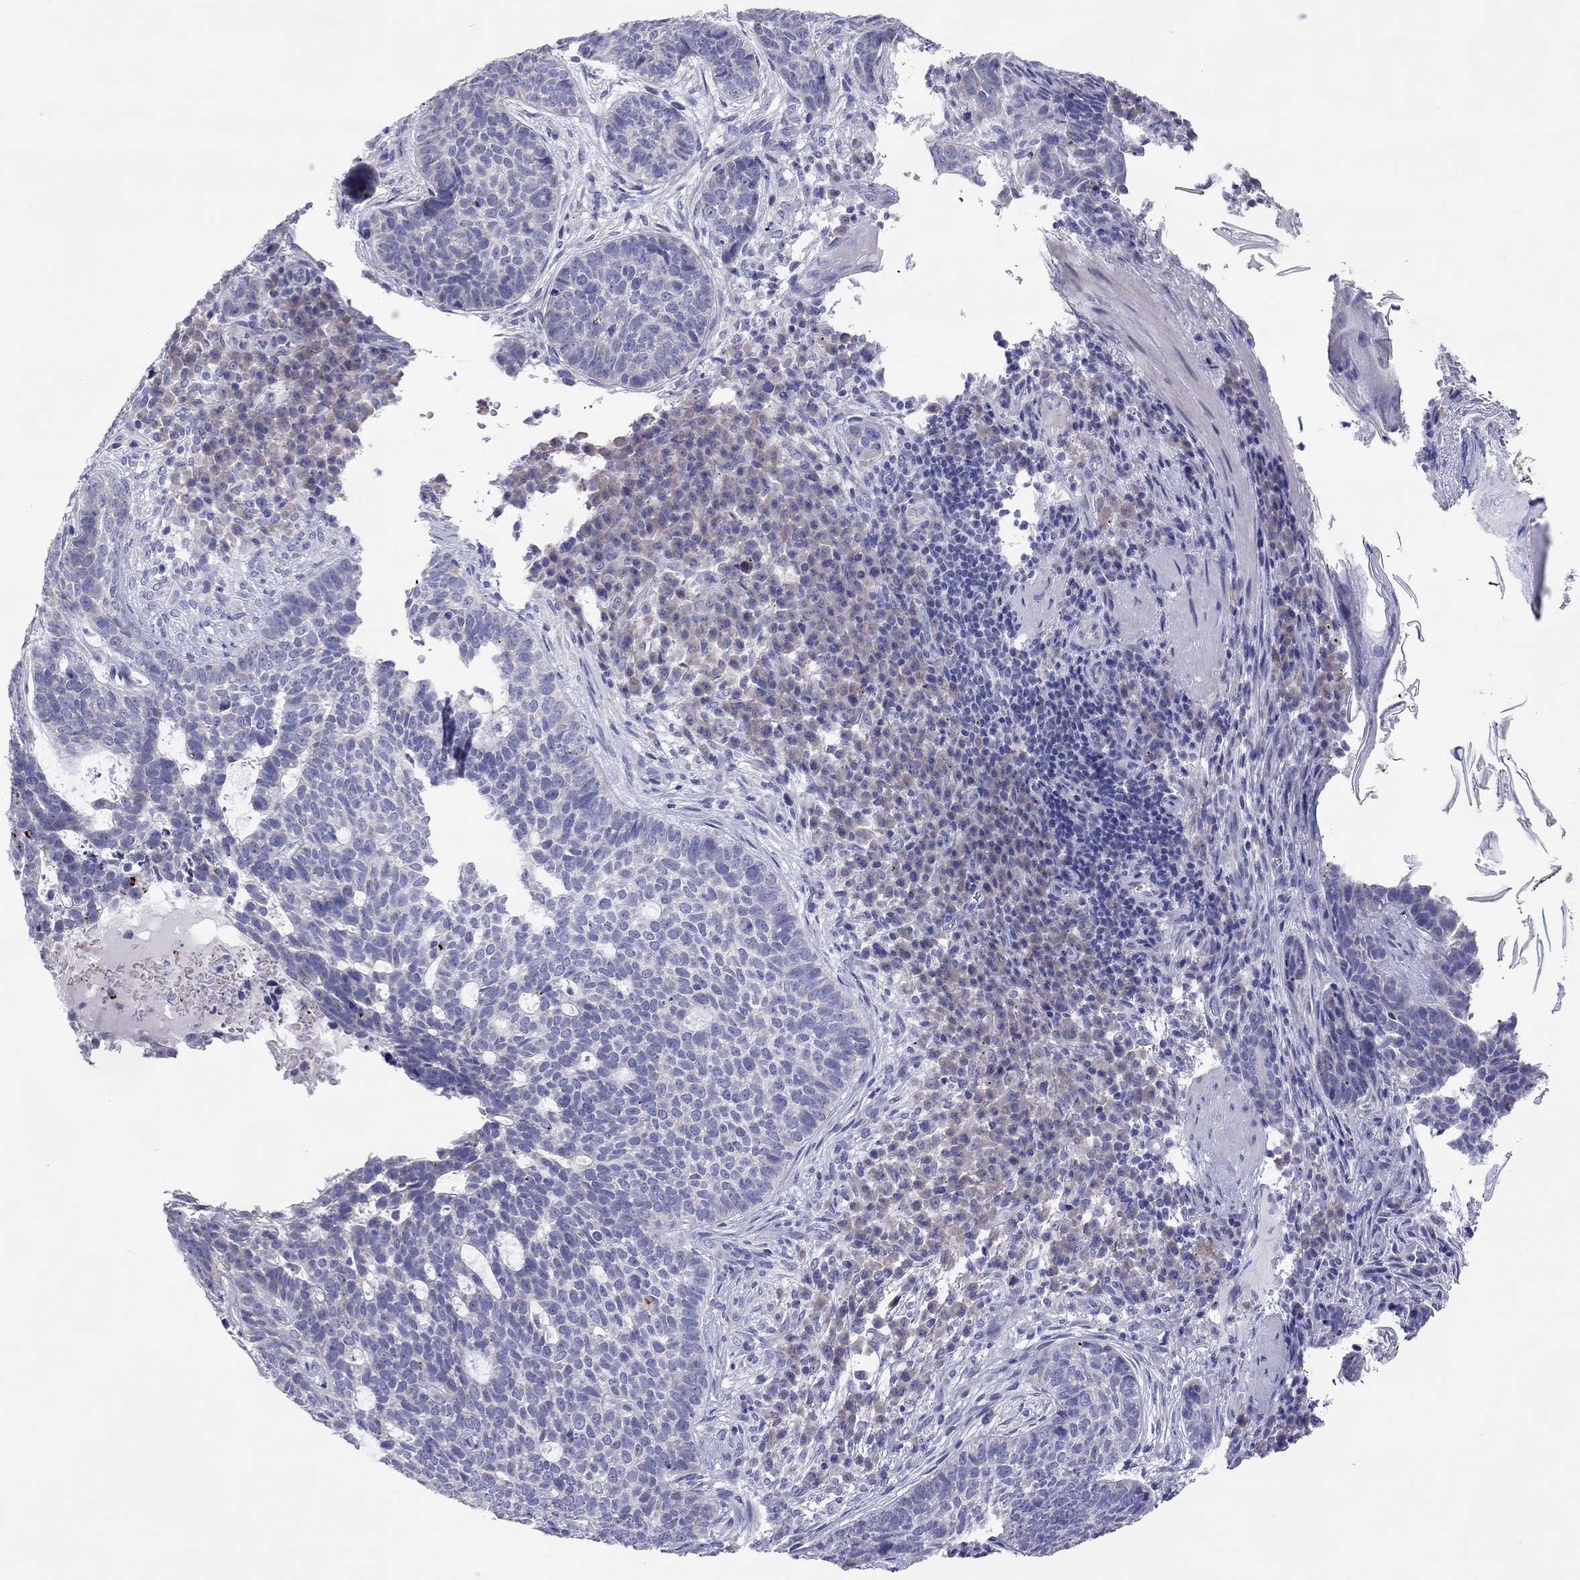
{"staining": {"intensity": "negative", "quantity": "none", "location": "none"}, "tissue": "skin cancer", "cell_type": "Tumor cells", "image_type": "cancer", "snomed": [{"axis": "morphology", "description": "Basal cell carcinoma"}, {"axis": "topography", "description": "Skin"}], "caption": "A histopathology image of human skin cancer is negative for staining in tumor cells. The staining is performed using DAB (3,3'-diaminobenzidine) brown chromogen with nuclei counter-stained in using hematoxylin.", "gene": "COL9A1", "patient": {"sex": "female", "age": 69}}